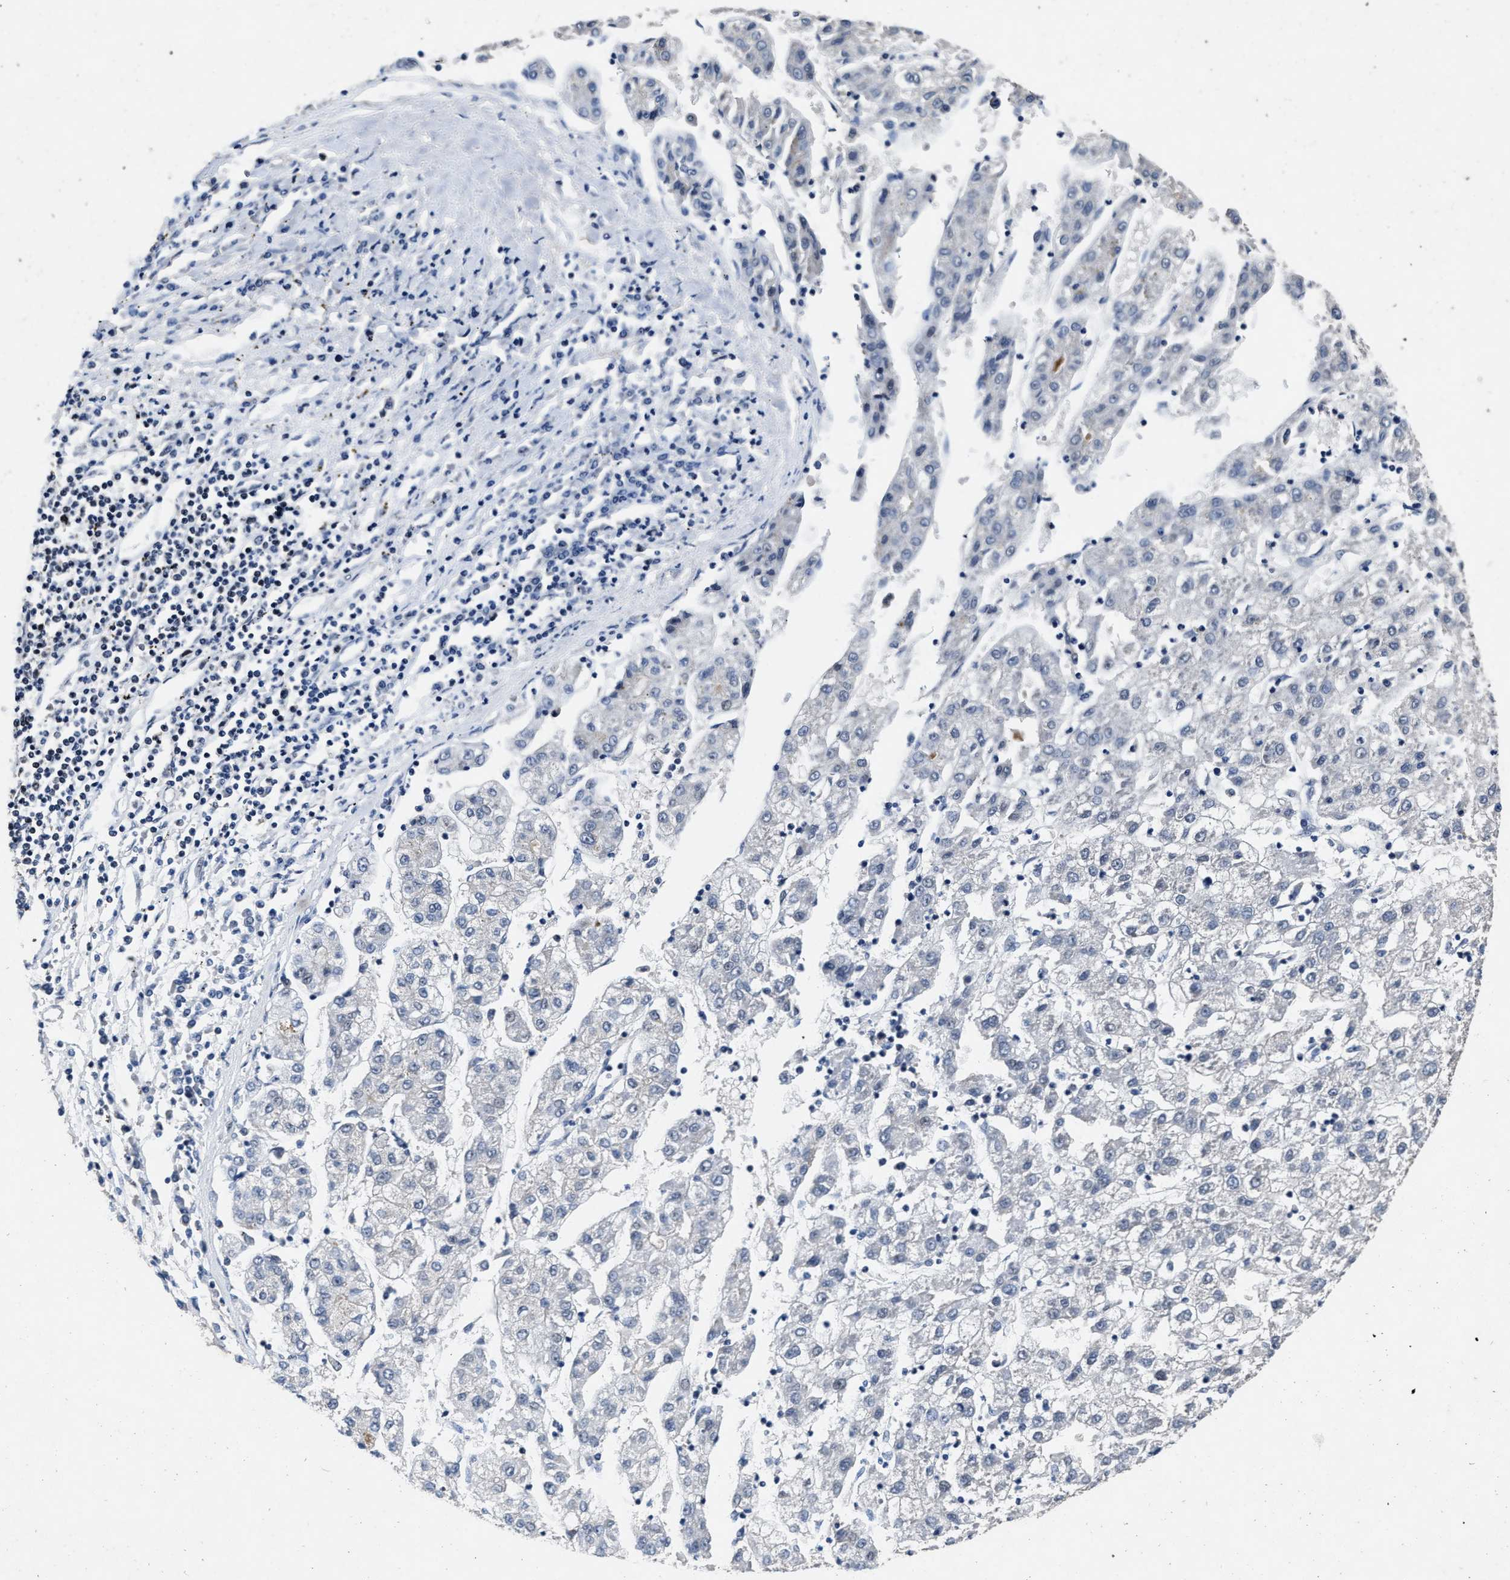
{"staining": {"intensity": "negative", "quantity": "none", "location": "none"}, "tissue": "liver cancer", "cell_type": "Tumor cells", "image_type": "cancer", "snomed": [{"axis": "morphology", "description": "Carcinoma, Hepatocellular, NOS"}, {"axis": "topography", "description": "Liver"}], "caption": "Hepatocellular carcinoma (liver) was stained to show a protein in brown. There is no significant expression in tumor cells. (Brightfield microscopy of DAB immunohistochemistry at high magnification).", "gene": "ZNF233", "patient": {"sex": "male", "age": 72}}